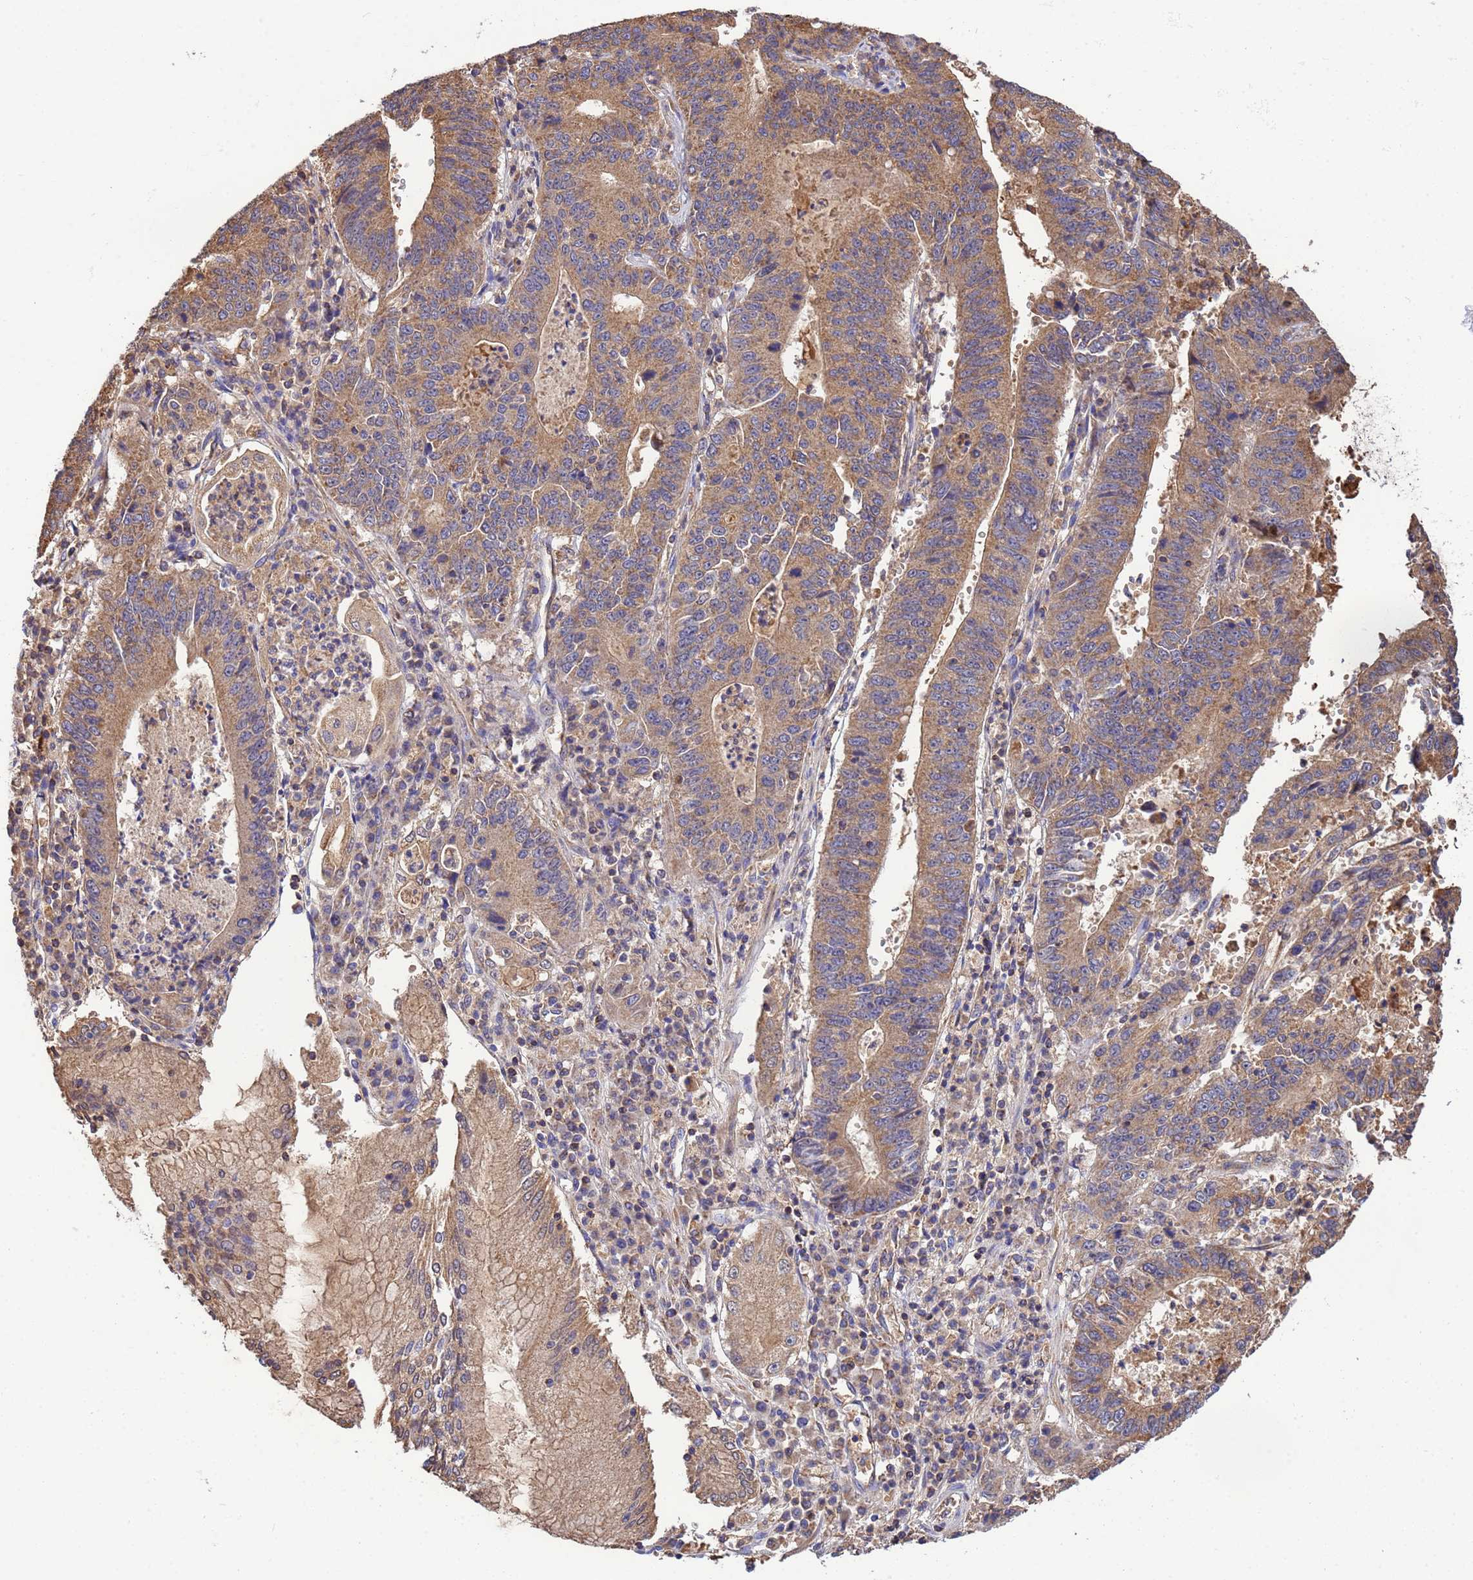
{"staining": {"intensity": "moderate", "quantity": ">75%", "location": "cytoplasmic/membranous"}, "tissue": "stomach cancer", "cell_type": "Tumor cells", "image_type": "cancer", "snomed": [{"axis": "morphology", "description": "Adenocarcinoma, NOS"}, {"axis": "topography", "description": "Stomach"}], "caption": "A photomicrograph showing moderate cytoplasmic/membranous positivity in approximately >75% of tumor cells in stomach cancer (adenocarcinoma), as visualized by brown immunohistochemical staining.", "gene": "GLUD1", "patient": {"sex": "male", "age": 59}}